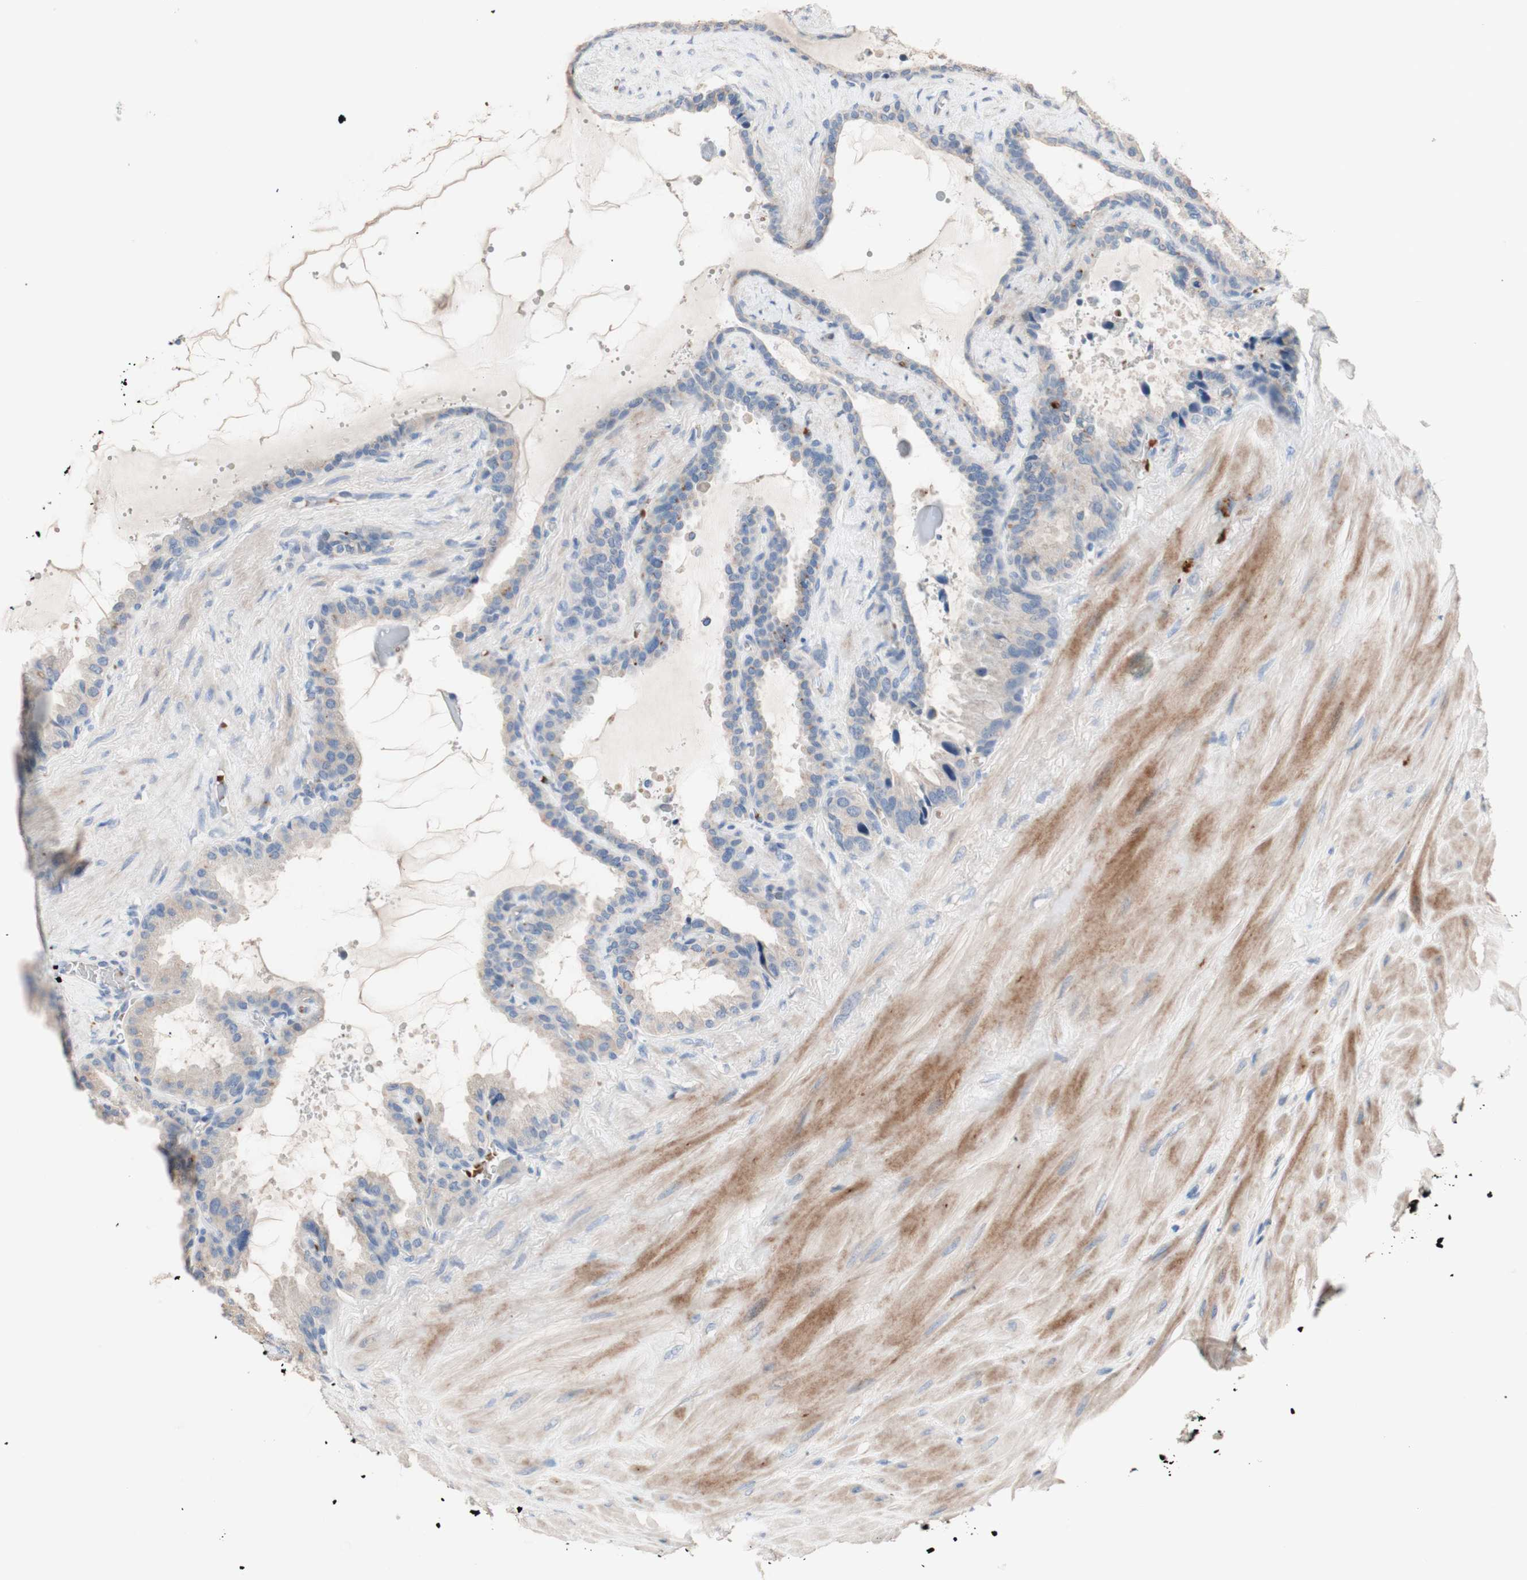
{"staining": {"intensity": "weak", "quantity": ">75%", "location": "cytoplasmic/membranous"}, "tissue": "seminal vesicle", "cell_type": "Glandular cells", "image_type": "normal", "snomed": [{"axis": "morphology", "description": "Normal tissue, NOS"}, {"axis": "topography", "description": "Seminal veicle"}], "caption": "The immunohistochemical stain labels weak cytoplasmic/membranous positivity in glandular cells of normal seminal vesicle. Nuclei are stained in blue.", "gene": "CDON", "patient": {"sex": "male", "age": 46}}